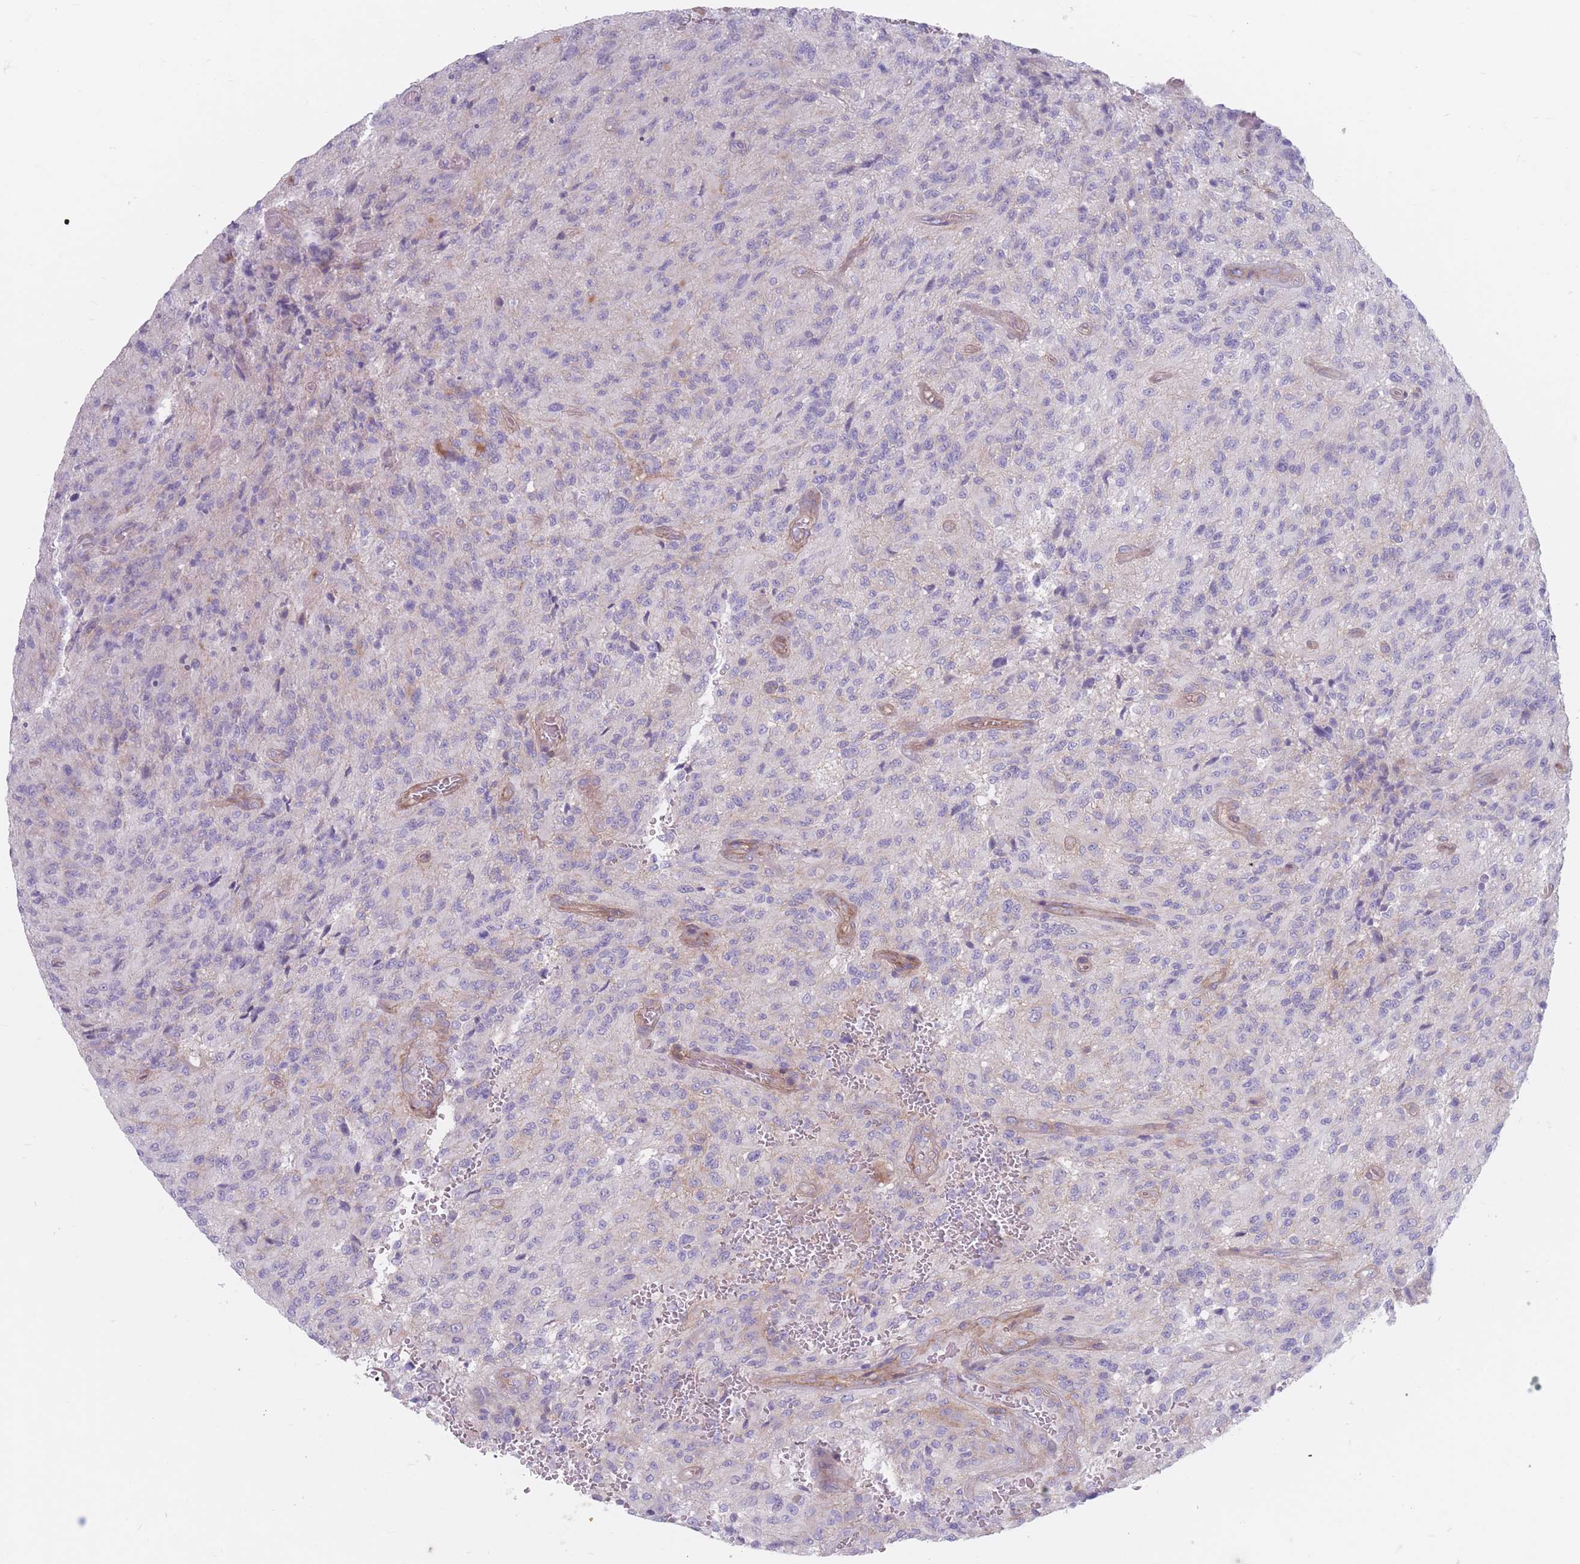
{"staining": {"intensity": "negative", "quantity": "none", "location": "none"}, "tissue": "glioma", "cell_type": "Tumor cells", "image_type": "cancer", "snomed": [{"axis": "morphology", "description": "Normal tissue, NOS"}, {"axis": "morphology", "description": "Glioma, malignant, High grade"}, {"axis": "topography", "description": "Cerebral cortex"}], "caption": "Immunohistochemistry (IHC) of human glioma demonstrates no staining in tumor cells.", "gene": "PLPP1", "patient": {"sex": "male", "age": 56}}